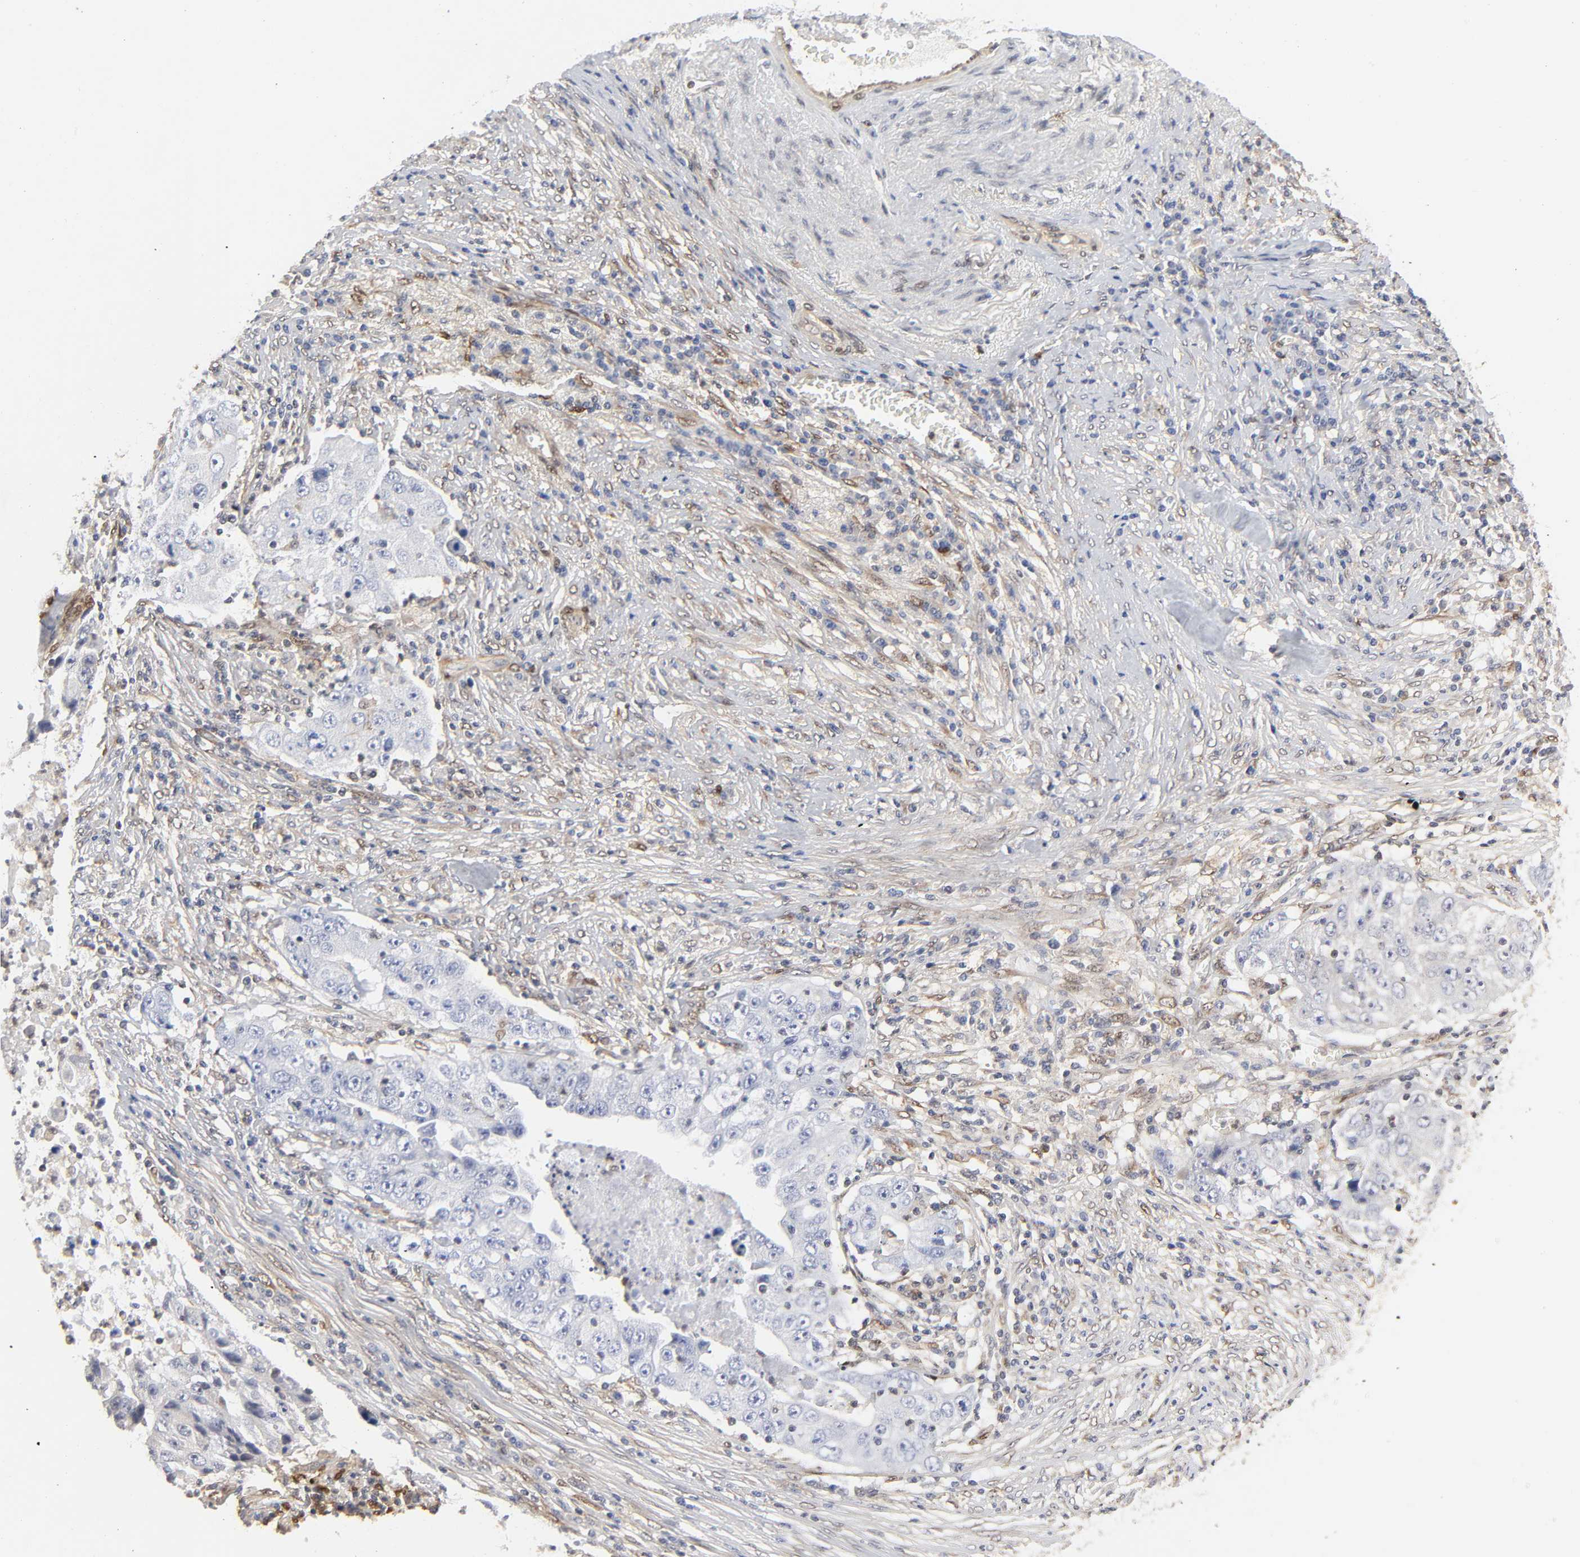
{"staining": {"intensity": "negative", "quantity": "none", "location": "none"}, "tissue": "lung cancer", "cell_type": "Tumor cells", "image_type": "cancer", "snomed": [{"axis": "morphology", "description": "Squamous cell carcinoma, NOS"}, {"axis": "topography", "description": "Lung"}], "caption": "Squamous cell carcinoma (lung) stained for a protein using IHC displays no expression tumor cells.", "gene": "PTEN", "patient": {"sex": "male", "age": 64}}